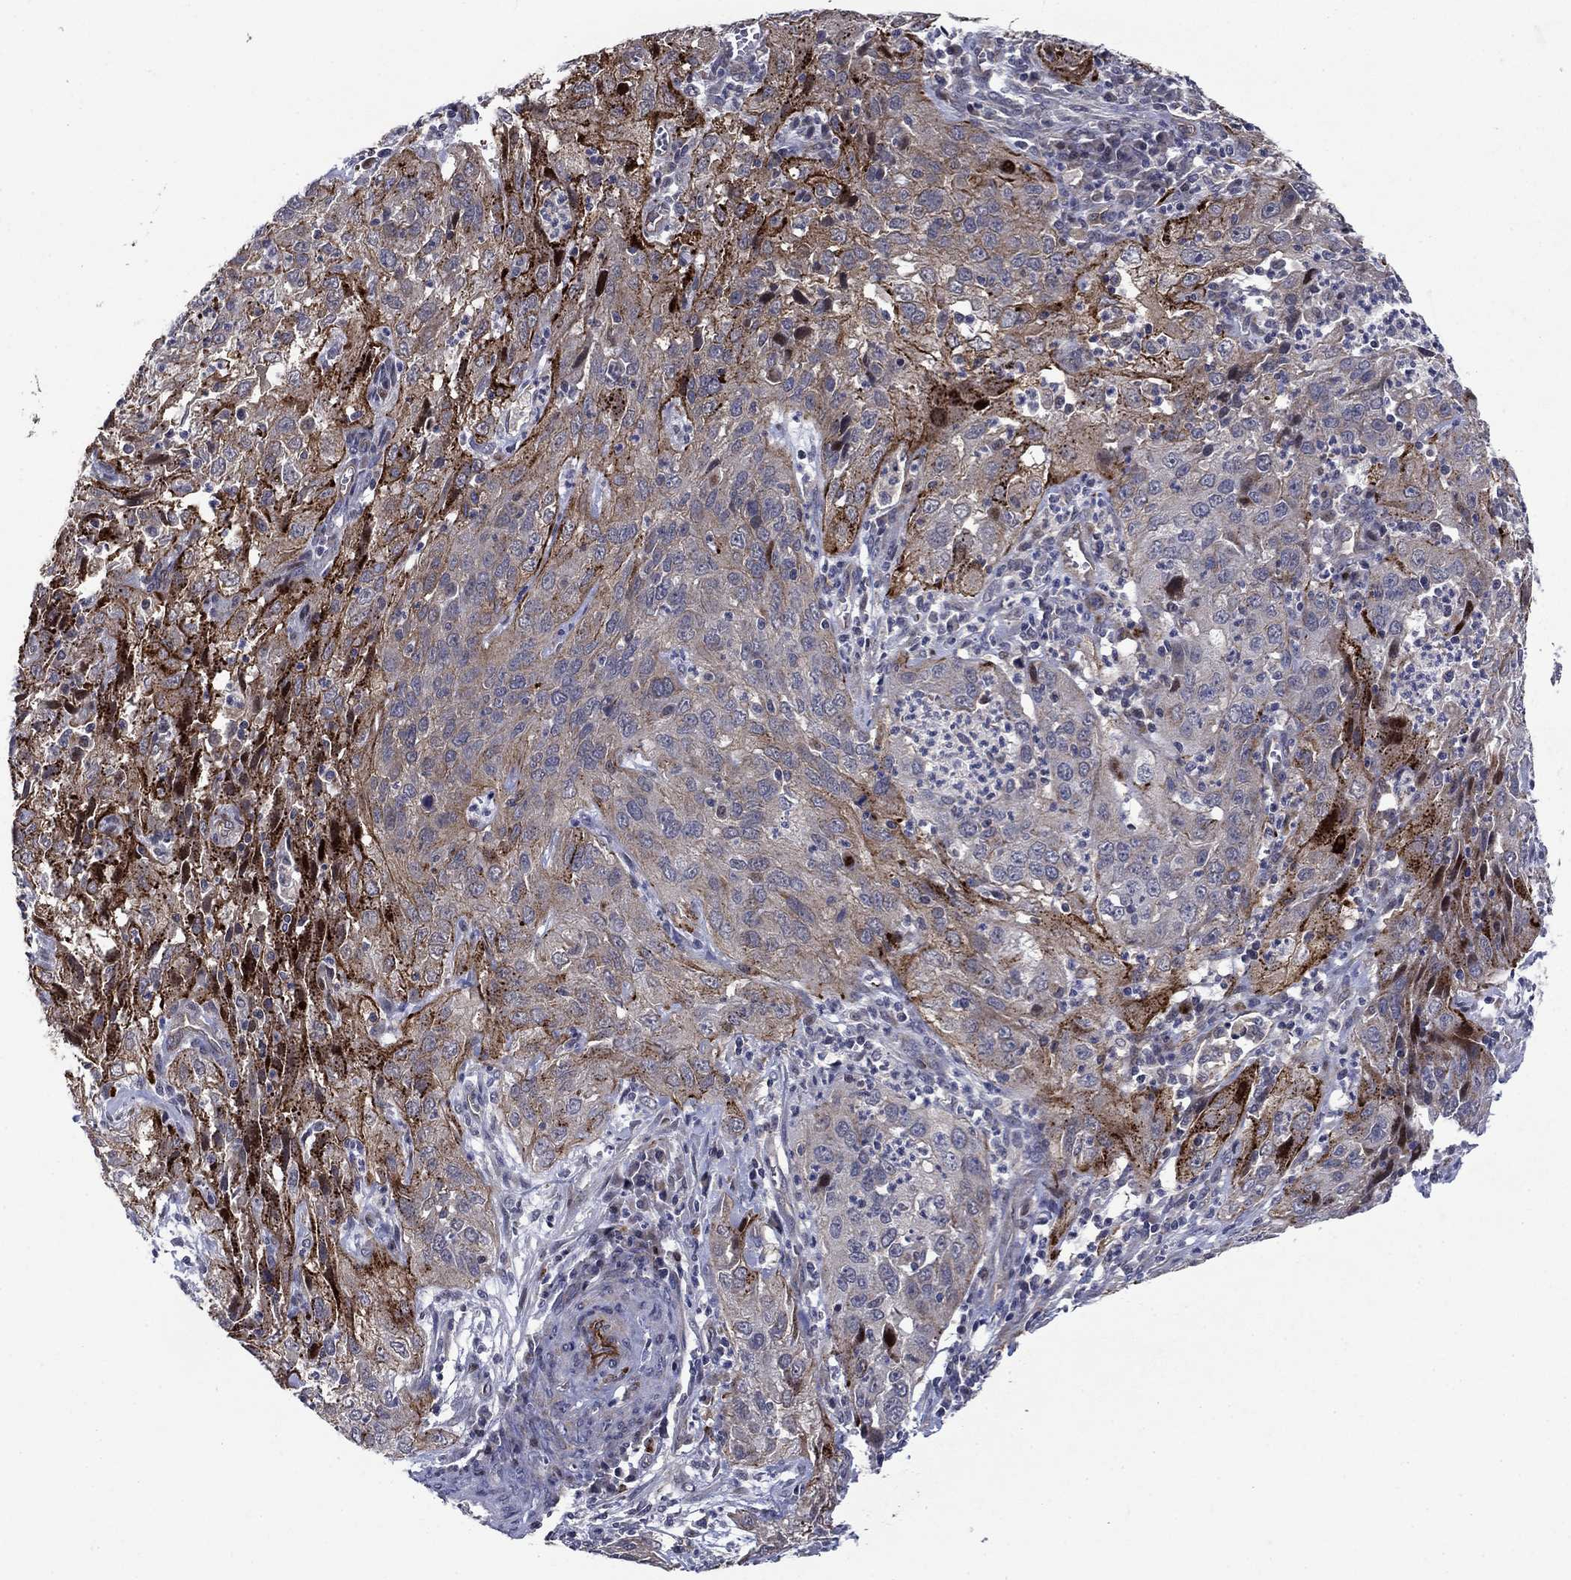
{"staining": {"intensity": "strong", "quantity": "<25%", "location": "cytoplasmic/membranous"}, "tissue": "cervical cancer", "cell_type": "Tumor cells", "image_type": "cancer", "snomed": [{"axis": "morphology", "description": "Squamous cell carcinoma, NOS"}, {"axis": "topography", "description": "Cervix"}], "caption": "Protein expression analysis of cervical squamous cell carcinoma displays strong cytoplasmic/membranous staining in approximately <25% of tumor cells. The staining was performed using DAB, with brown indicating positive protein expression. Nuclei are stained blue with hematoxylin.", "gene": "SLC7A1", "patient": {"sex": "female", "age": 32}}